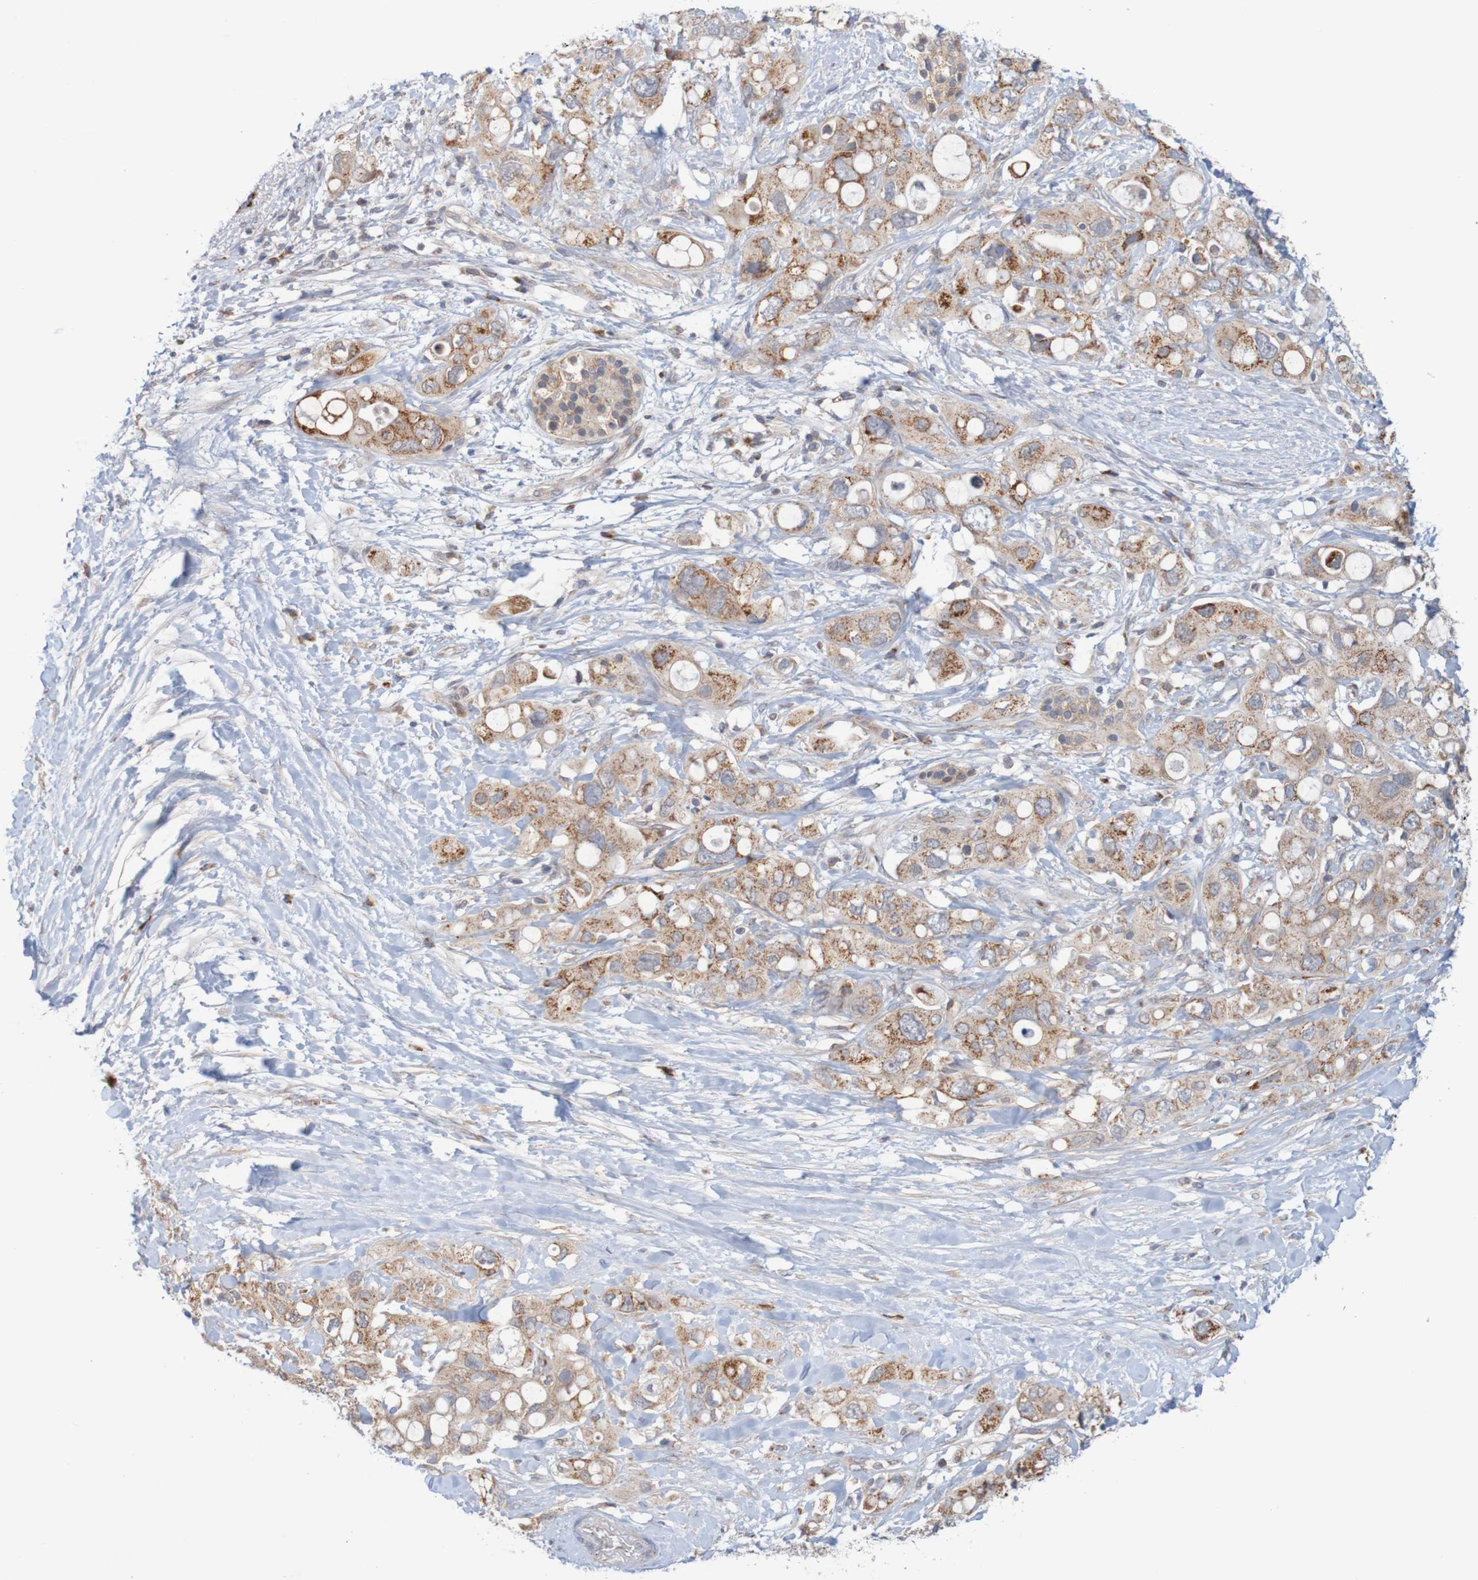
{"staining": {"intensity": "moderate", "quantity": ">75%", "location": "cytoplasmic/membranous"}, "tissue": "pancreatic cancer", "cell_type": "Tumor cells", "image_type": "cancer", "snomed": [{"axis": "morphology", "description": "Adenocarcinoma, NOS"}, {"axis": "topography", "description": "Pancreas"}], "caption": "Immunohistochemical staining of adenocarcinoma (pancreatic) reveals medium levels of moderate cytoplasmic/membranous protein expression in approximately >75% of tumor cells.", "gene": "NAV2", "patient": {"sex": "female", "age": 56}}